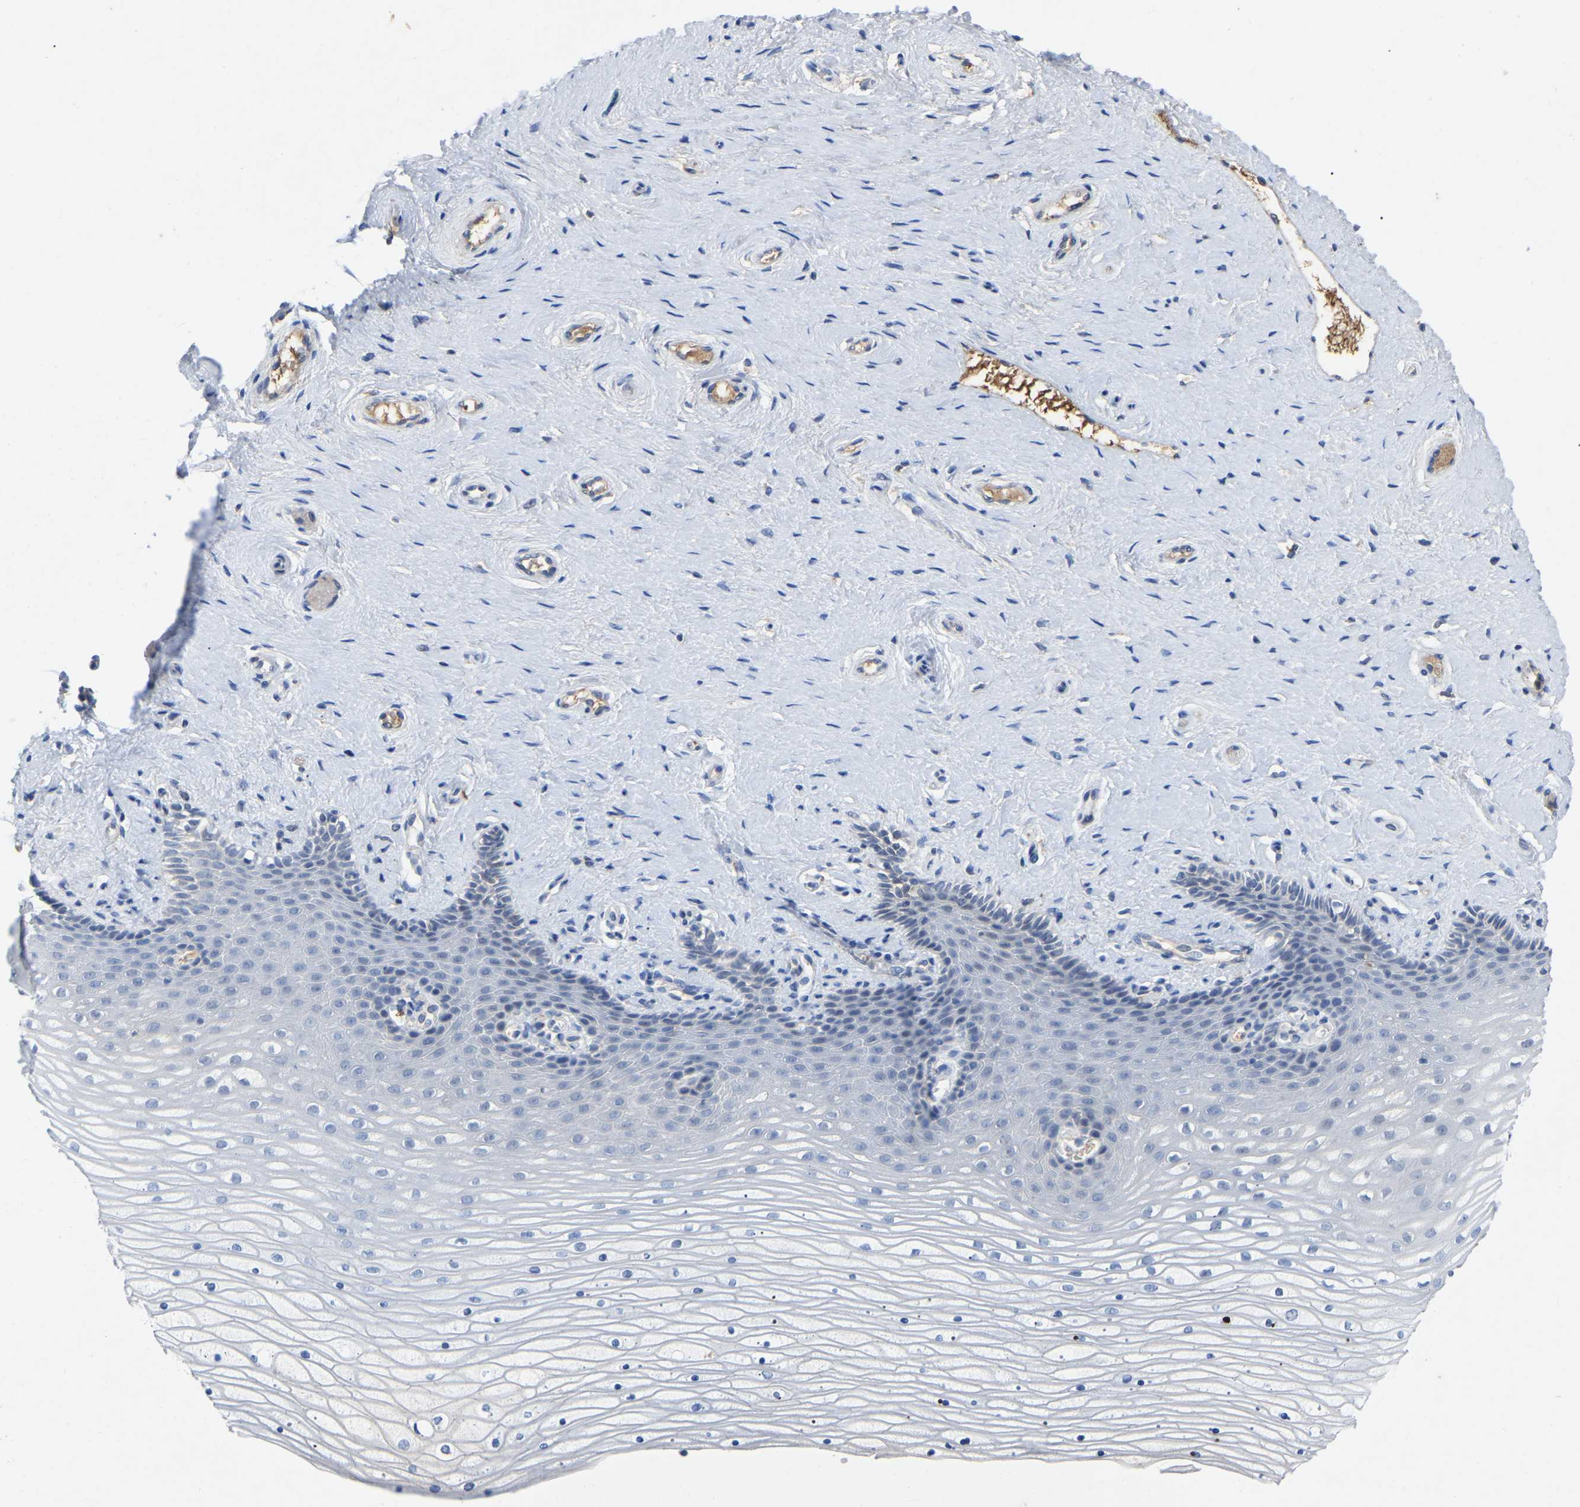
{"staining": {"intensity": "negative", "quantity": "none", "location": "none"}, "tissue": "cervix", "cell_type": "Squamous epithelial cells", "image_type": "normal", "snomed": [{"axis": "morphology", "description": "Normal tissue, NOS"}, {"axis": "topography", "description": "Cervix"}], "caption": "IHC of unremarkable human cervix reveals no positivity in squamous epithelial cells.", "gene": "SMPD2", "patient": {"sex": "female", "age": 39}}